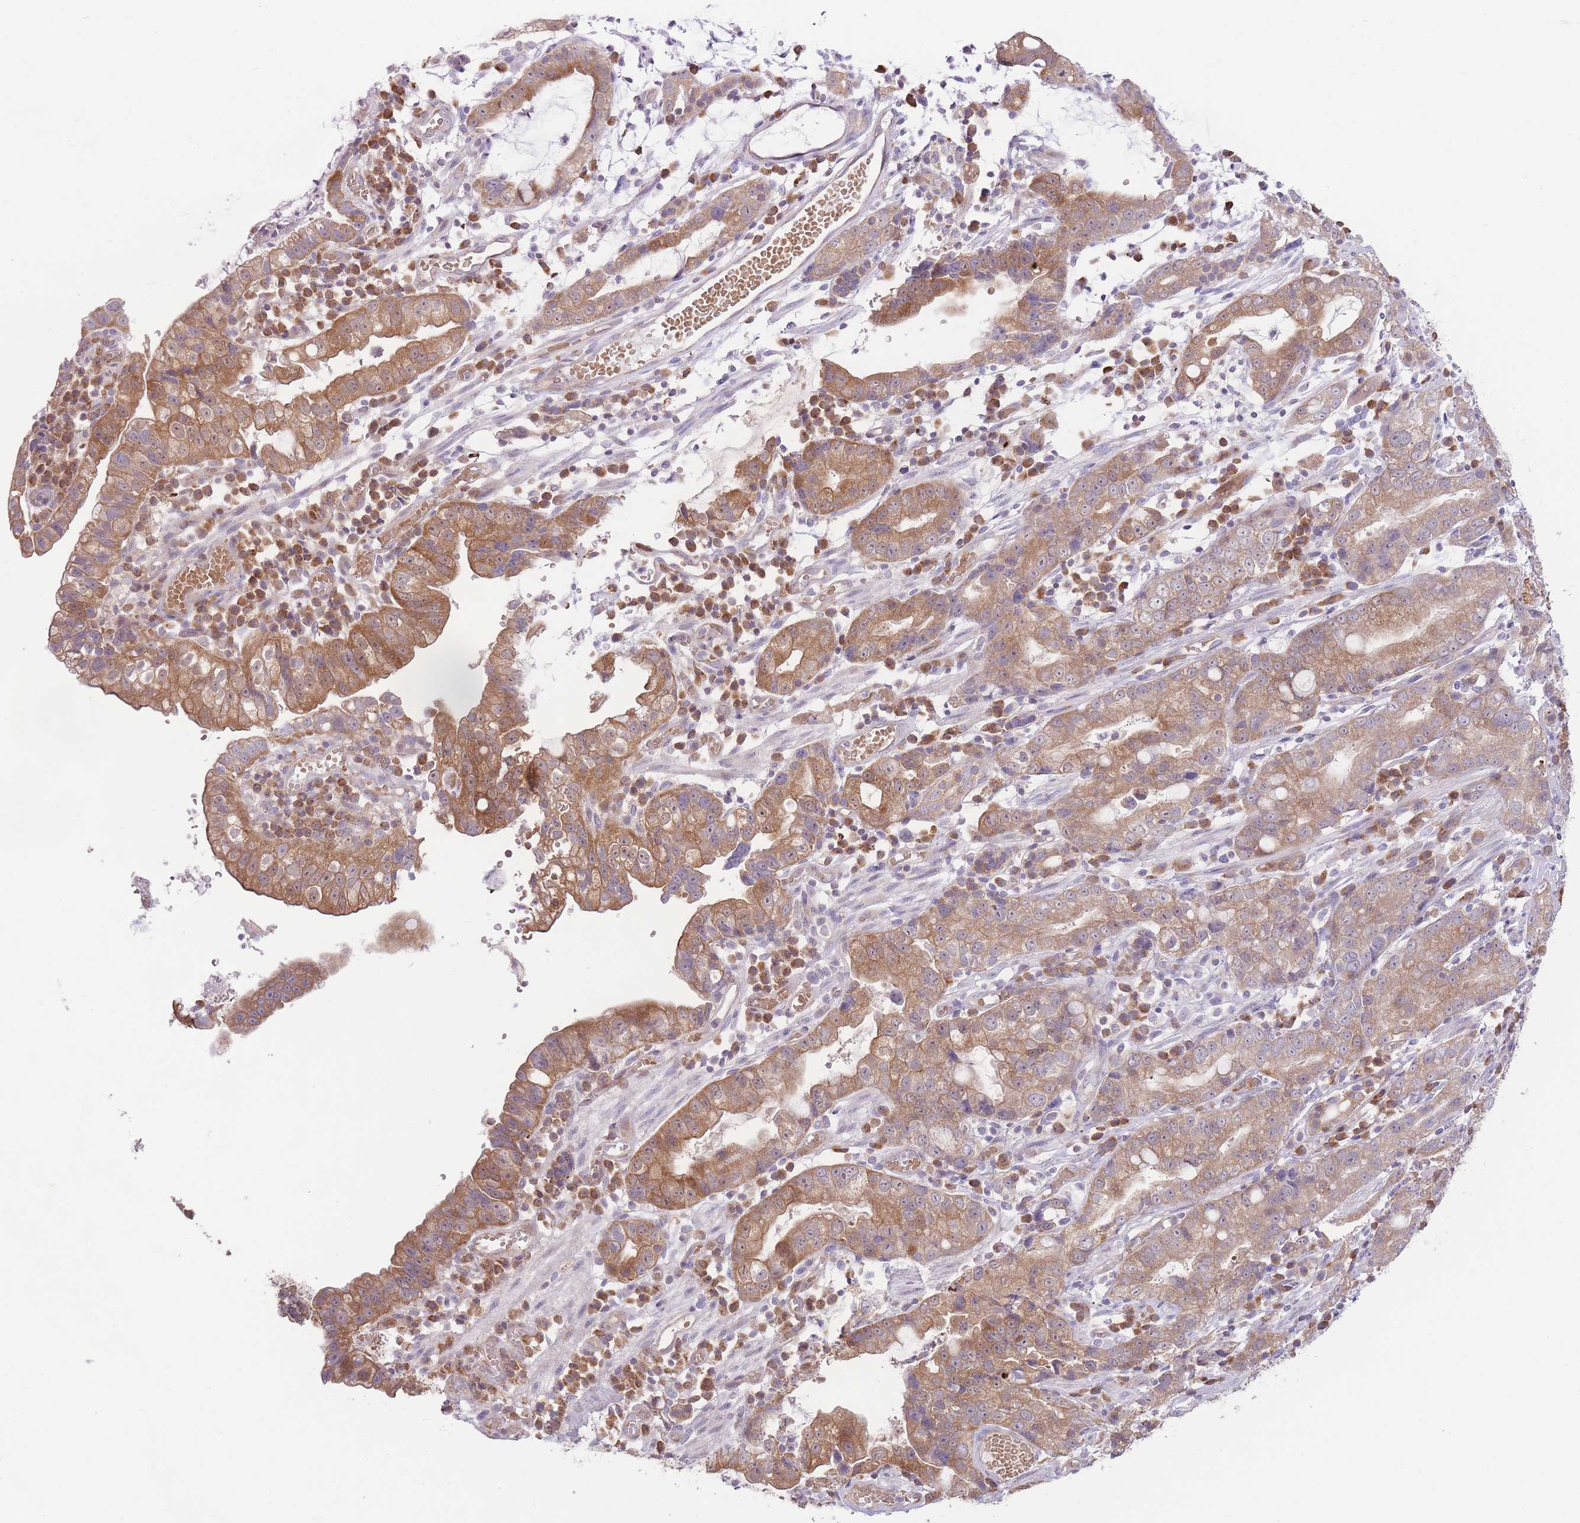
{"staining": {"intensity": "moderate", "quantity": ">75%", "location": "cytoplasmic/membranous"}, "tissue": "stomach cancer", "cell_type": "Tumor cells", "image_type": "cancer", "snomed": [{"axis": "morphology", "description": "Adenocarcinoma, NOS"}, {"axis": "topography", "description": "Stomach"}], "caption": "Protein expression analysis of human adenocarcinoma (stomach) reveals moderate cytoplasmic/membranous expression in about >75% of tumor cells.", "gene": "BOLA2B", "patient": {"sex": "male", "age": 55}}